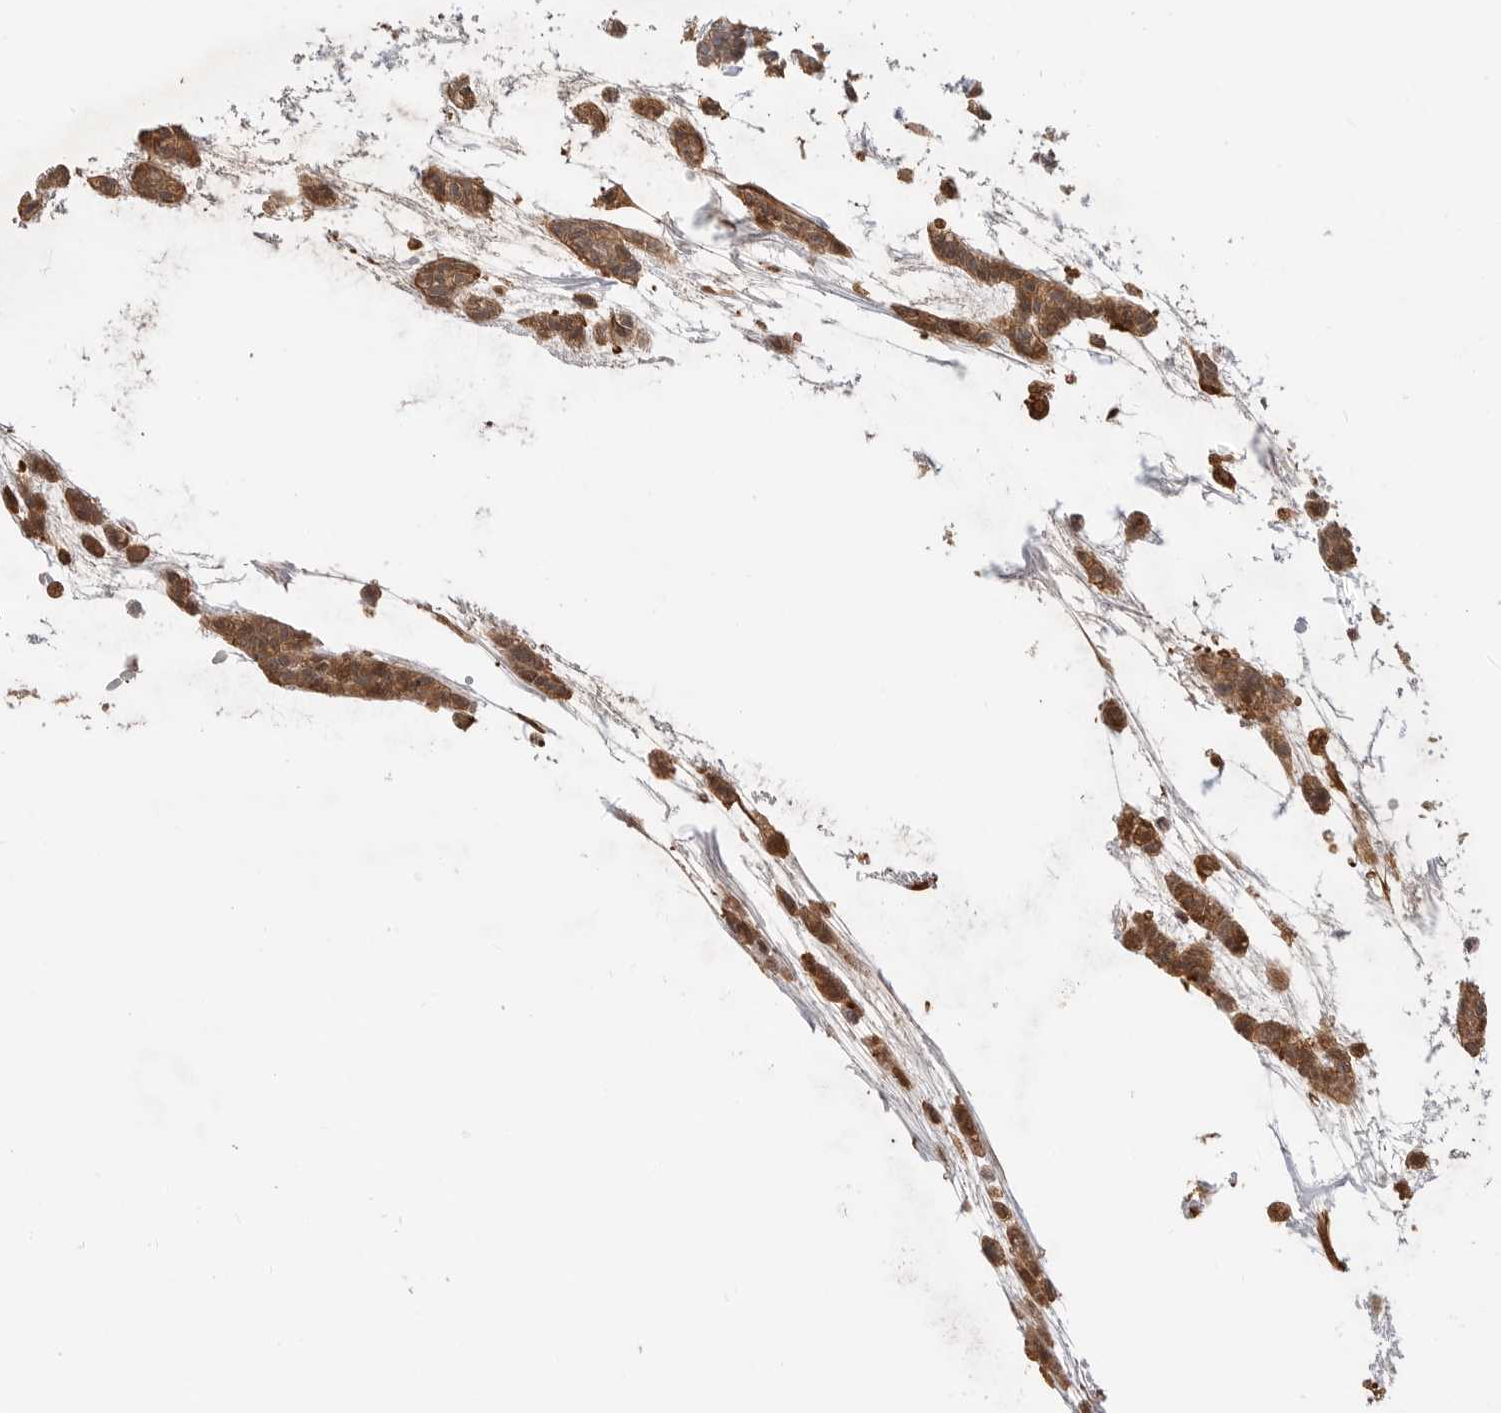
{"staining": {"intensity": "strong", "quantity": ">75%", "location": "cytoplasmic/membranous"}, "tissue": "head and neck cancer", "cell_type": "Tumor cells", "image_type": "cancer", "snomed": [{"axis": "morphology", "description": "Adenocarcinoma, NOS"}, {"axis": "morphology", "description": "Adenoma, NOS"}, {"axis": "topography", "description": "Head-Neck"}], "caption": "Immunohistochemistry of head and neck cancer (adenocarcinoma) displays high levels of strong cytoplasmic/membranous expression in approximately >75% of tumor cells.", "gene": "CLDN12", "patient": {"sex": "female", "age": 55}}